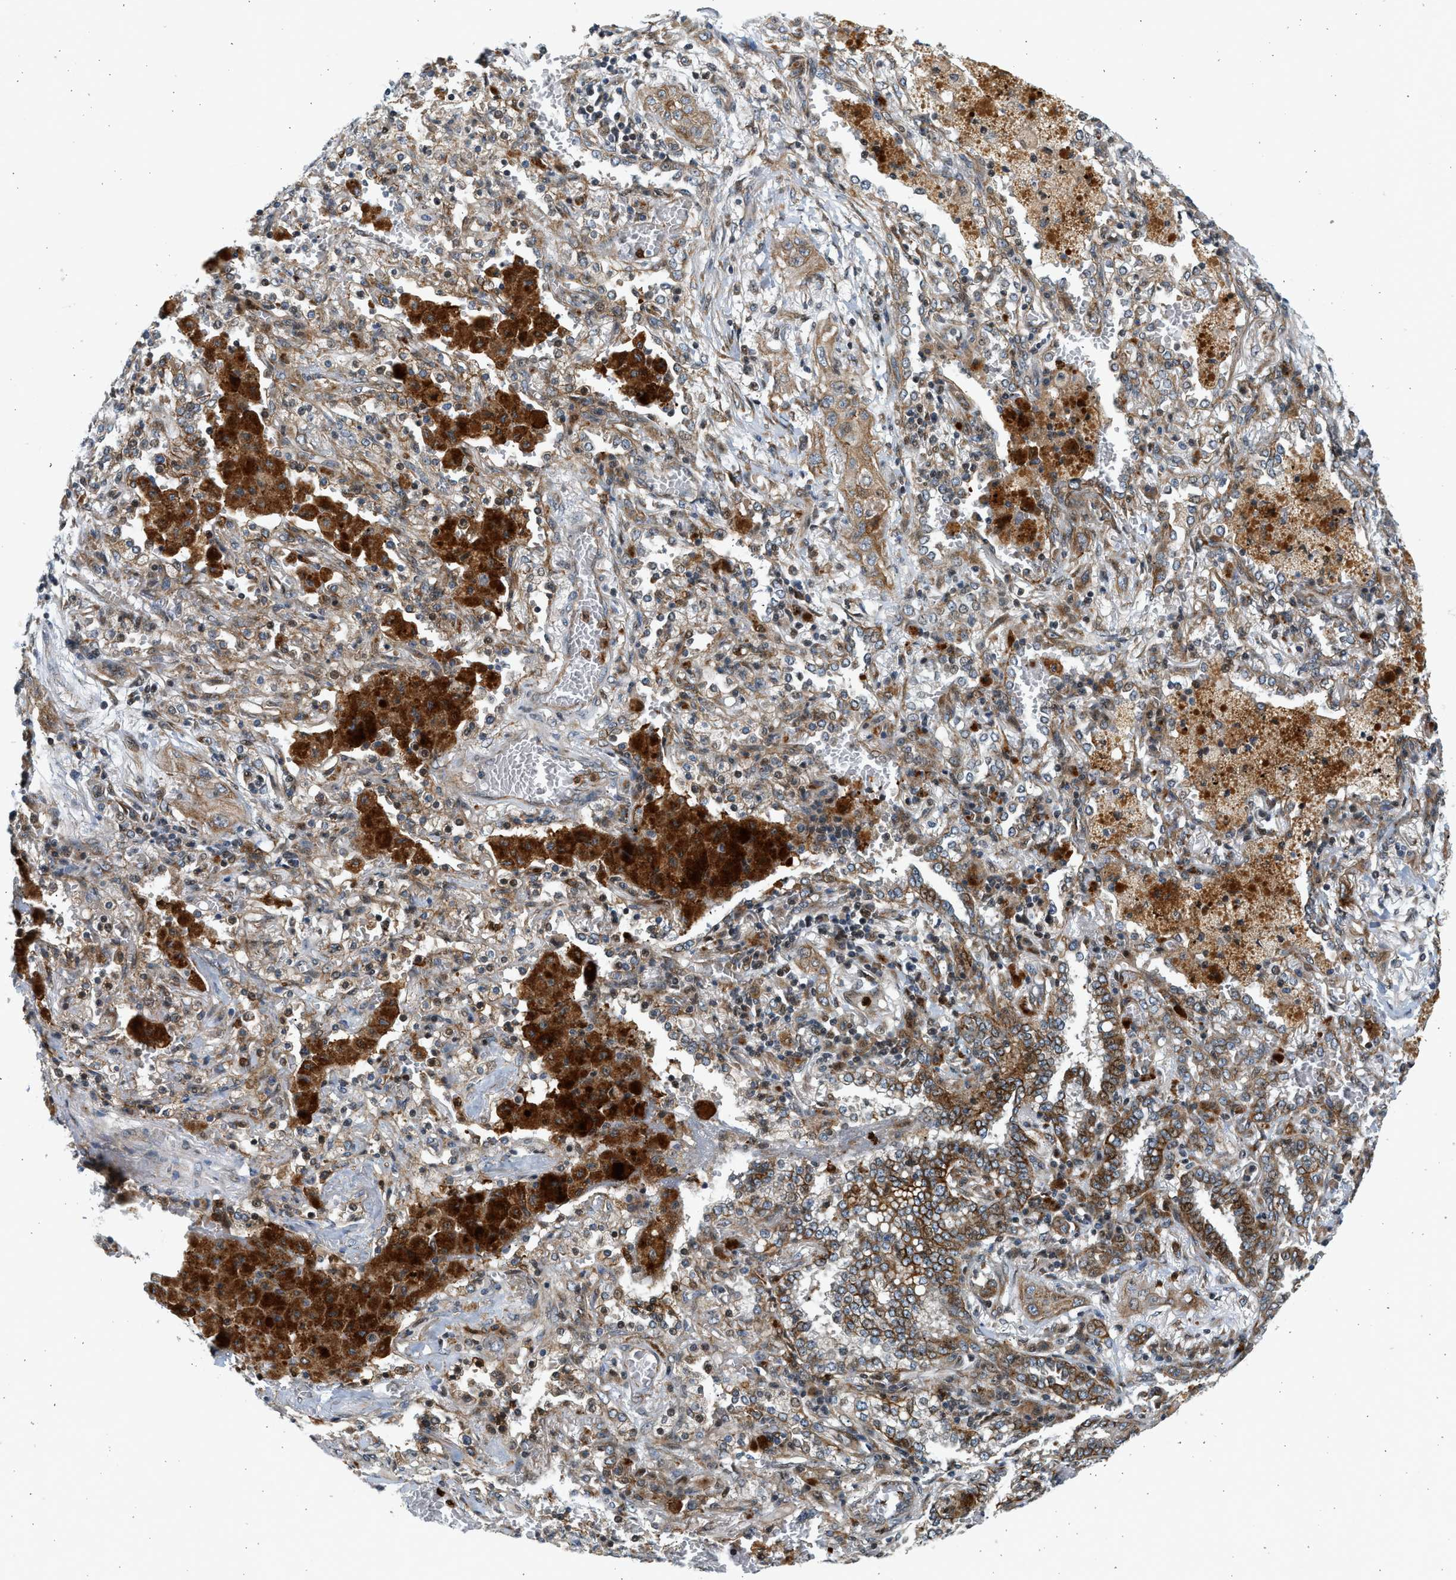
{"staining": {"intensity": "moderate", "quantity": ">75%", "location": "cytoplasmic/membranous"}, "tissue": "lung cancer", "cell_type": "Tumor cells", "image_type": "cancer", "snomed": [{"axis": "morphology", "description": "Squamous cell carcinoma, NOS"}, {"axis": "topography", "description": "Lung"}], "caption": "Lung squamous cell carcinoma stained with DAB (3,3'-diaminobenzidine) IHC shows medium levels of moderate cytoplasmic/membranous staining in about >75% of tumor cells. (DAB IHC with brightfield microscopy, high magnification).", "gene": "NRSN2", "patient": {"sex": "female", "age": 47}}